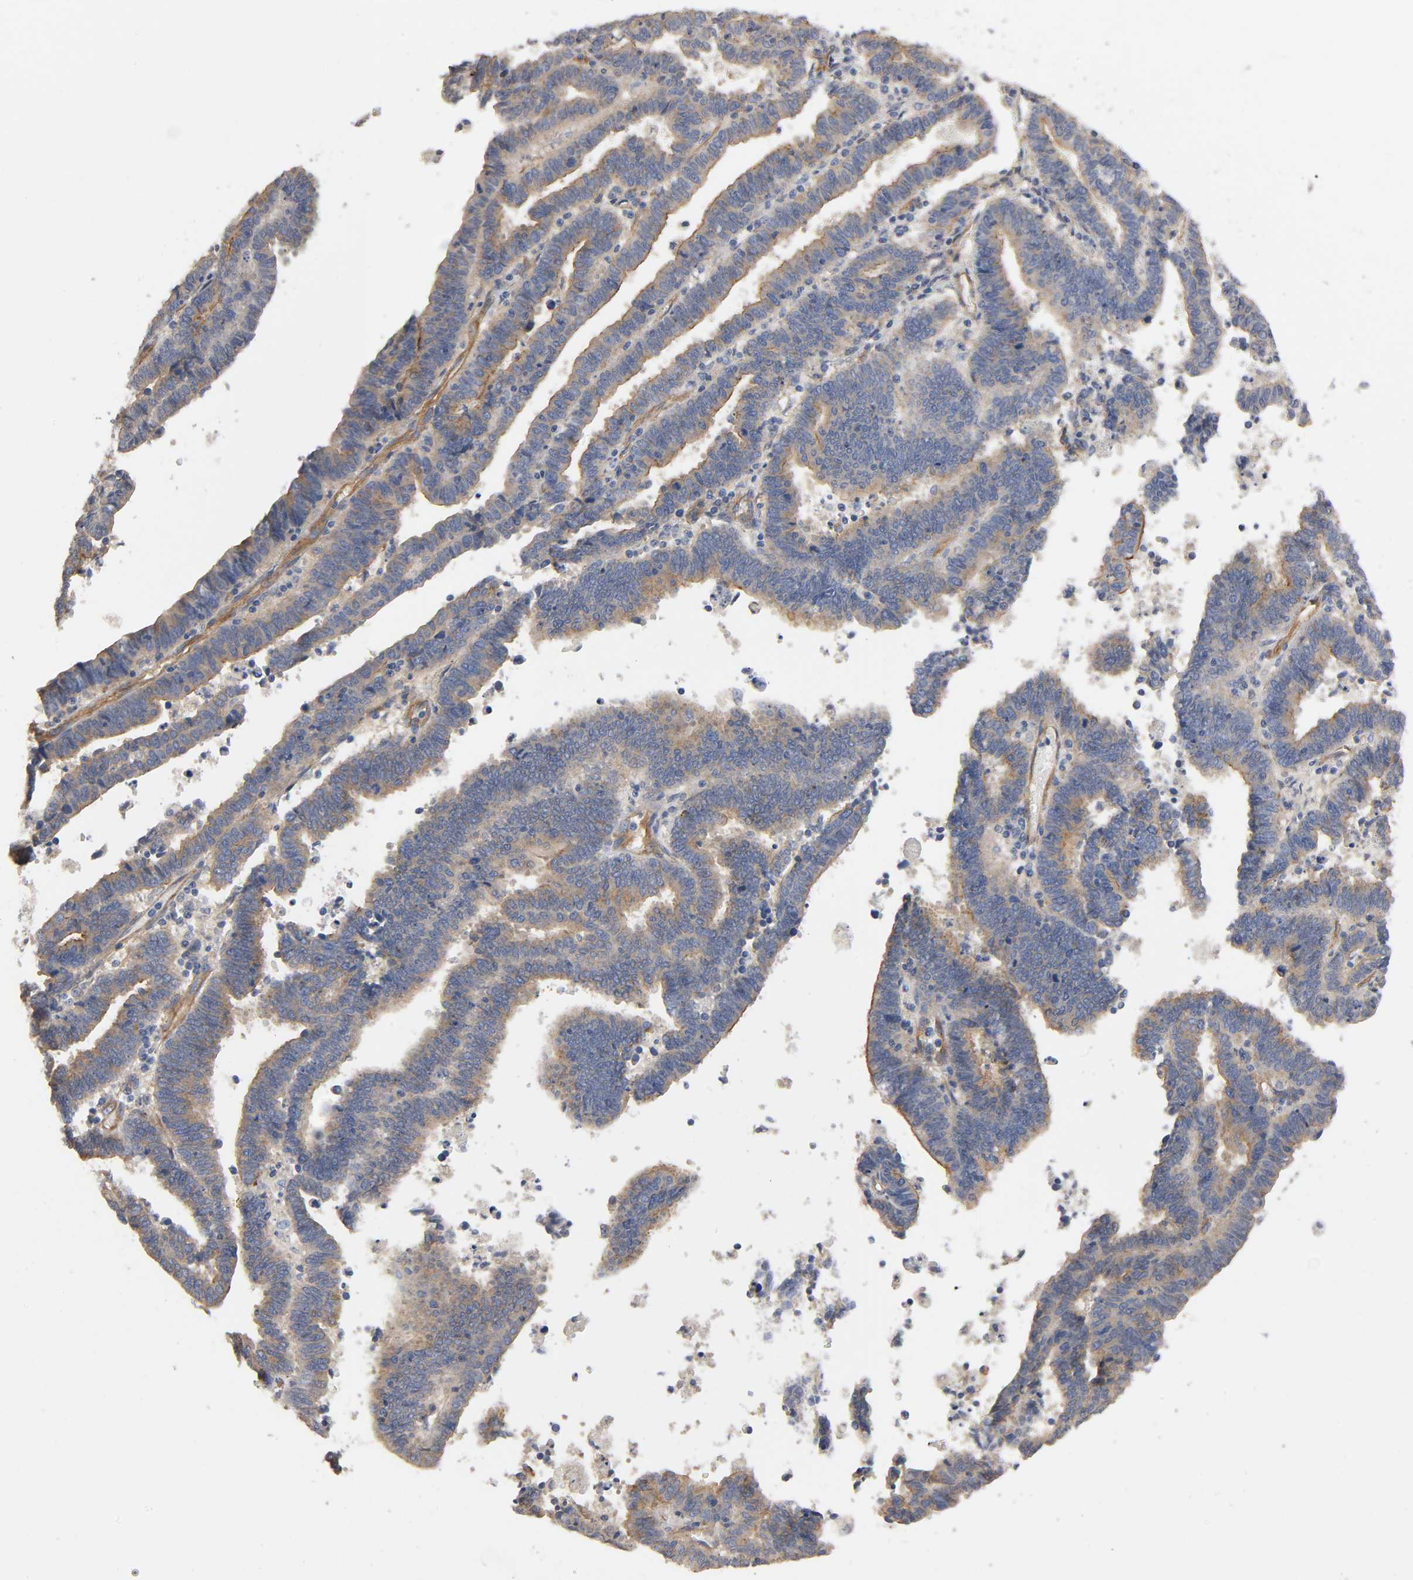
{"staining": {"intensity": "moderate", "quantity": ">75%", "location": "cytoplasmic/membranous"}, "tissue": "endometrial cancer", "cell_type": "Tumor cells", "image_type": "cancer", "snomed": [{"axis": "morphology", "description": "Adenocarcinoma, NOS"}, {"axis": "topography", "description": "Uterus"}], "caption": "This micrograph displays adenocarcinoma (endometrial) stained with immunohistochemistry (IHC) to label a protein in brown. The cytoplasmic/membranous of tumor cells show moderate positivity for the protein. Nuclei are counter-stained blue.", "gene": "MARS1", "patient": {"sex": "female", "age": 83}}